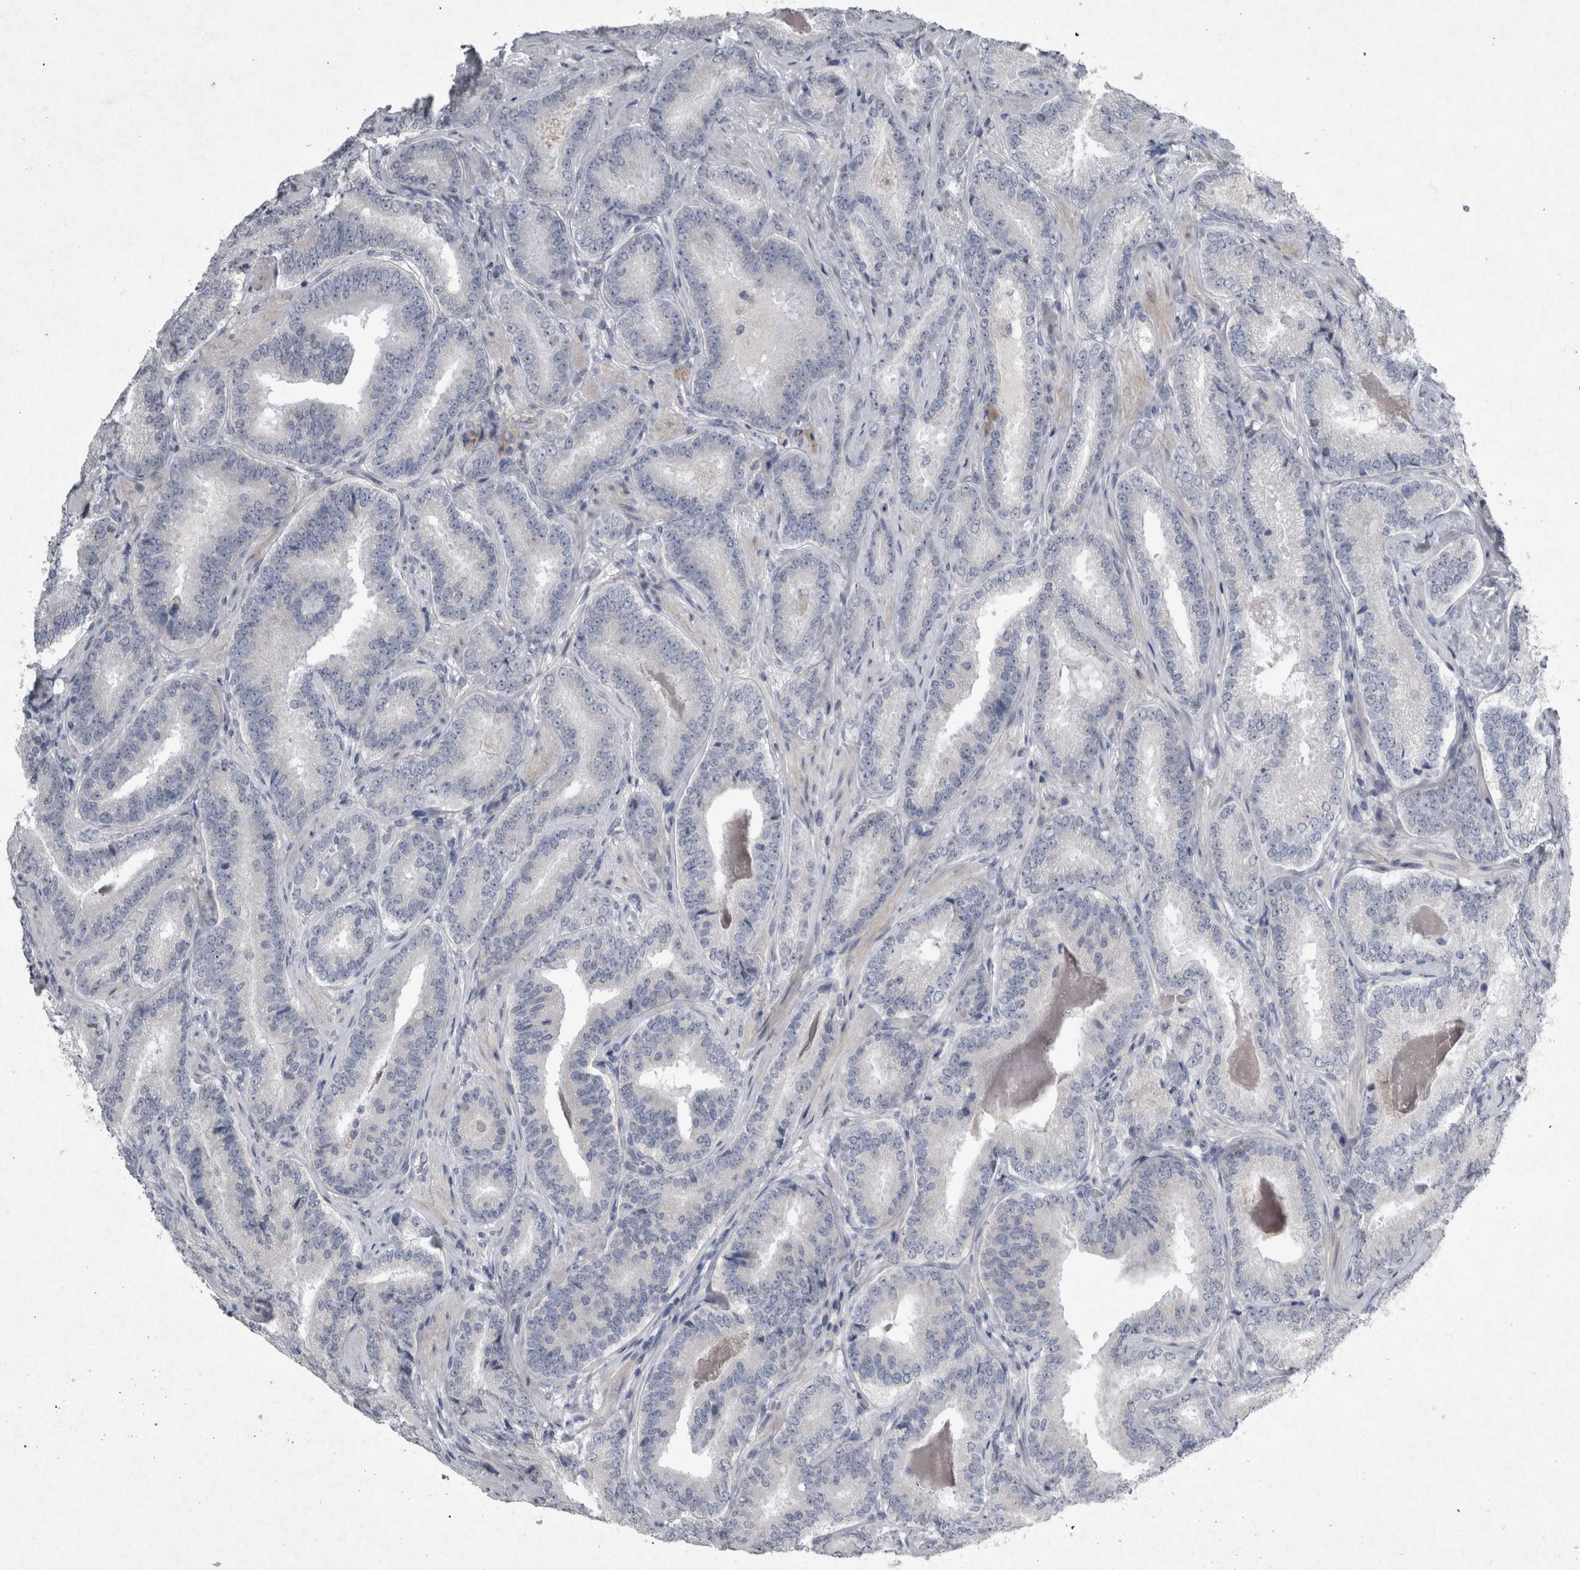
{"staining": {"intensity": "negative", "quantity": "none", "location": "none"}, "tissue": "prostate cancer", "cell_type": "Tumor cells", "image_type": "cancer", "snomed": [{"axis": "morphology", "description": "Adenocarcinoma, Low grade"}, {"axis": "topography", "description": "Prostate"}], "caption": "The image reveals no staining of tumor cells in prostate low-grade adenocarcinoma.", "gene": "PDX1", "patient": {"sex": "male", "age": 51}}